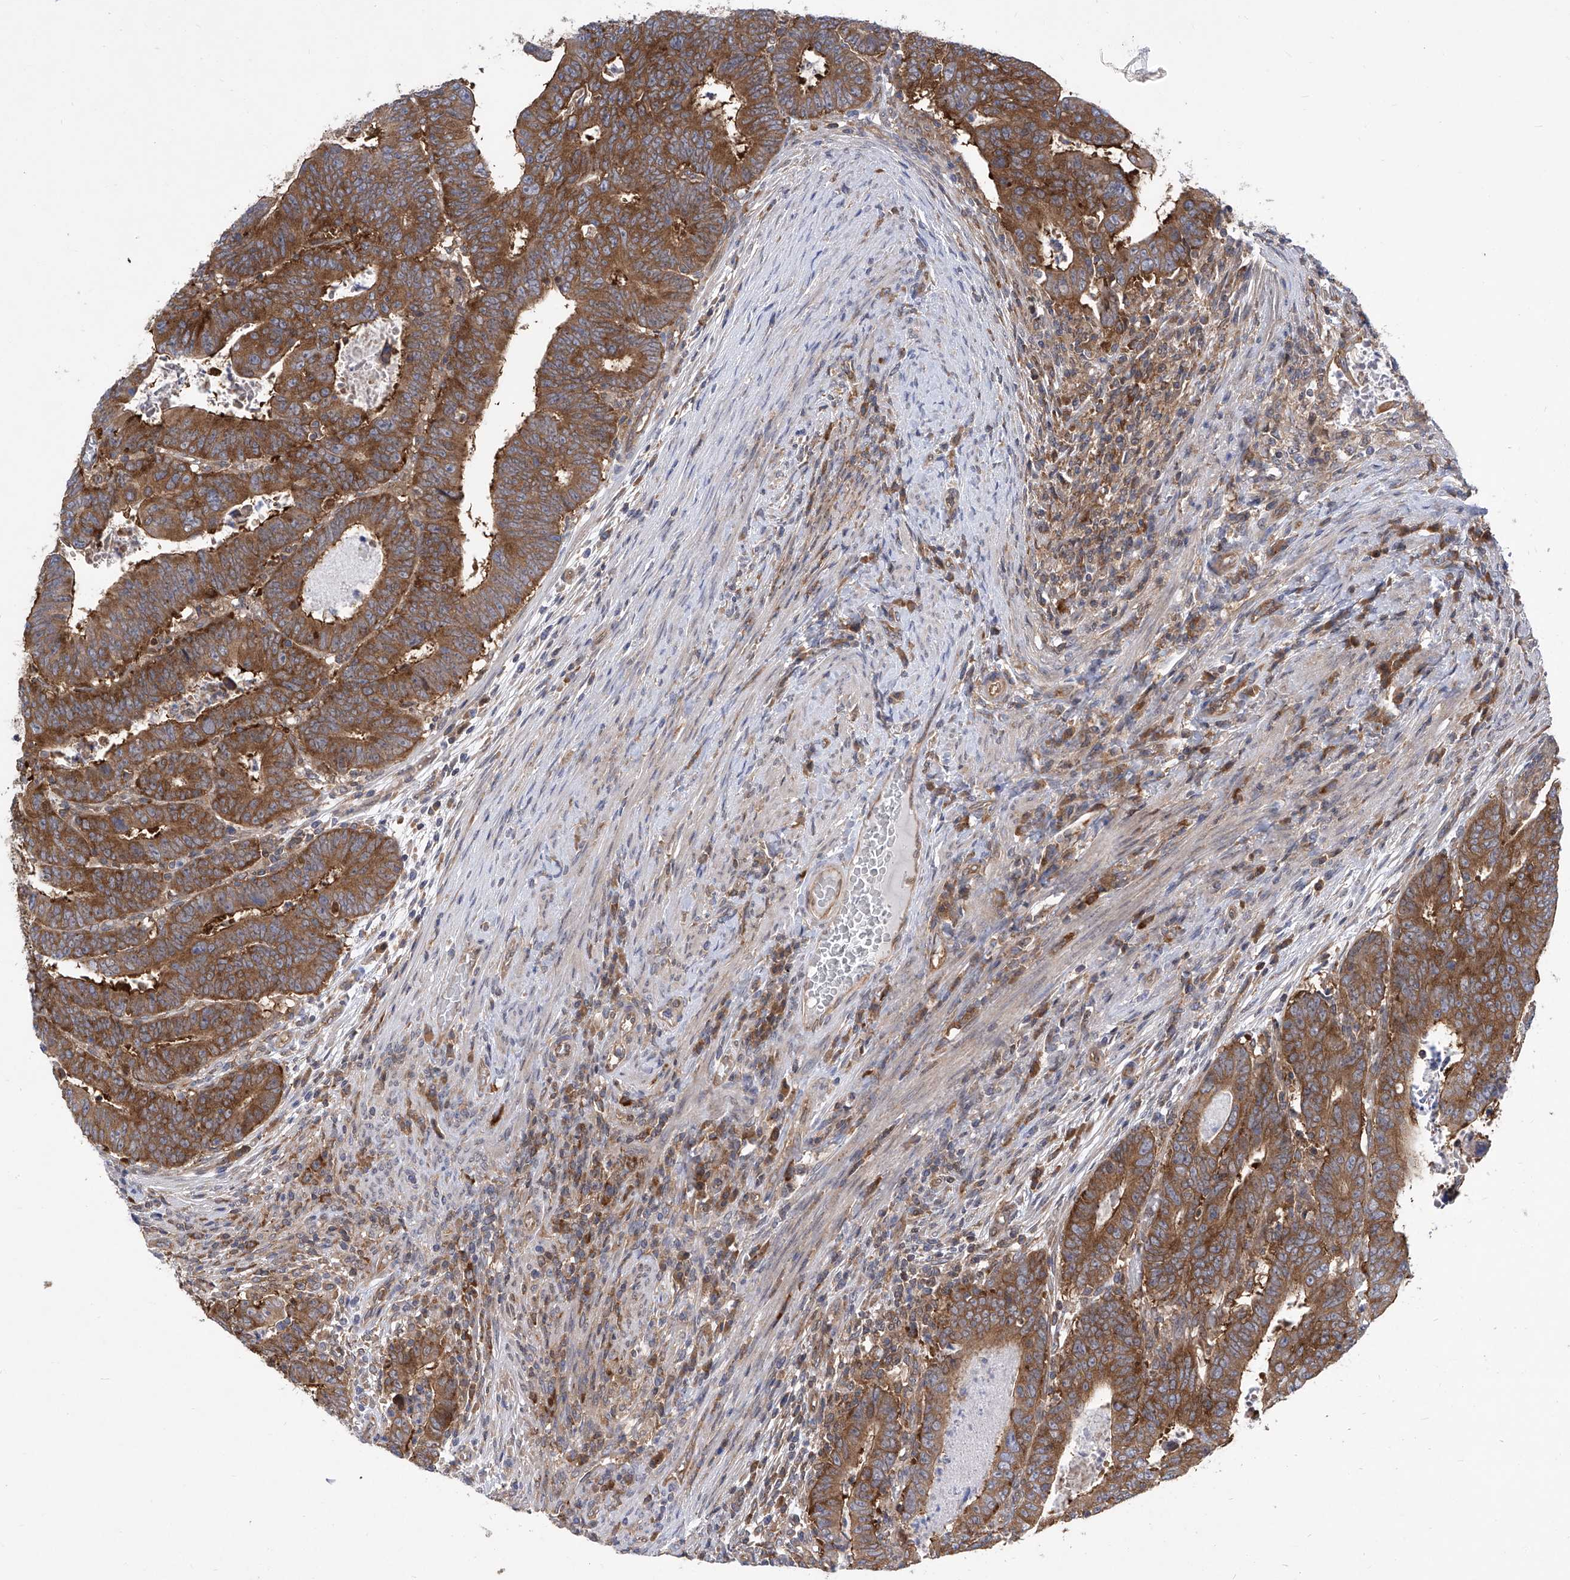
{"staining": {"intensity": "moderate", "quantity": ">75%", "location": "cytoplasmic/membranous"}, "tissue": "colorectal cancer", "cell_type": "Tumor cells", "image_type": "cancer", "snomed": [{"axis": "morphology", "description": "Normal tissue, NOS"}, {"axis": "morphology", "description": "Adenocarcinoma, NOS"}, {"axis": "topography", "description": "Rectum"}], "caption": "Immunohistochemistry (IHC) histopathology image of colorectal cancer (adenocarcinoma) stained for a protein (brown), which exhibits medium levels of moderate cytoplasmic/membranous staining in approximately >75% of tumor cells.", "gene": "EIF3M", "patient": {"sex": "female", "age": 65}}